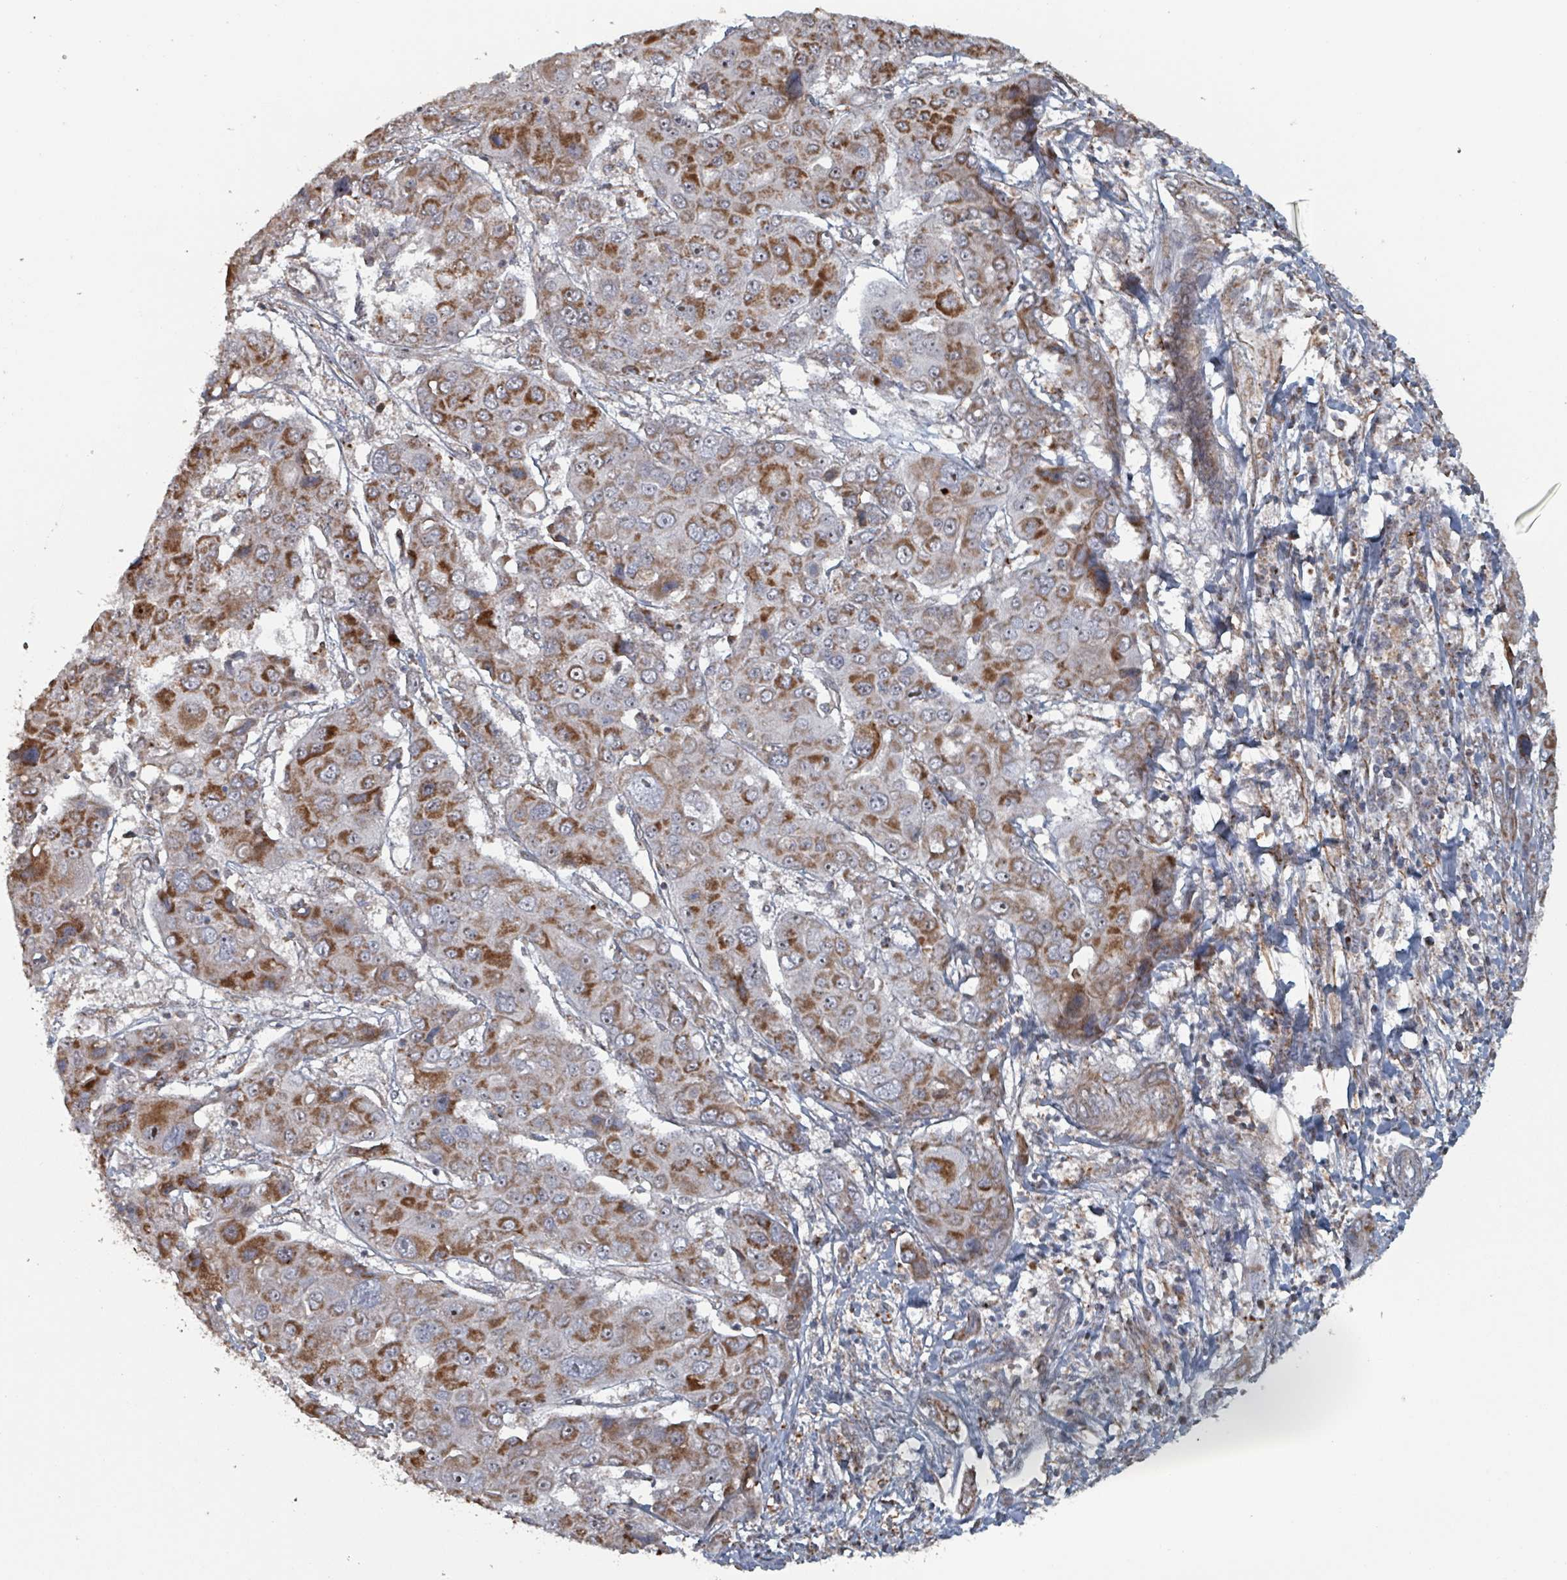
{"staining": {"intensity": "strong", "quantity": "25%-75%", "location": "cytoplasmic/membranous"}, "tissue": "liver cancer", "cell_type": "Tumor cells", "image_type": "cancer", "snomed": [{"axis": "morphology", "description": "Cholangiocarcinoma"}, {"axis": "topography", "description": "Liver"}], "caption": "Strong cytoplasmic/membranous staining is identified in about 25%-75% of tumor cells in liver cancer (cholangiocarcinoma).", "gene": "MRPL4", "patient": {"sex": "male", "age": 67}}